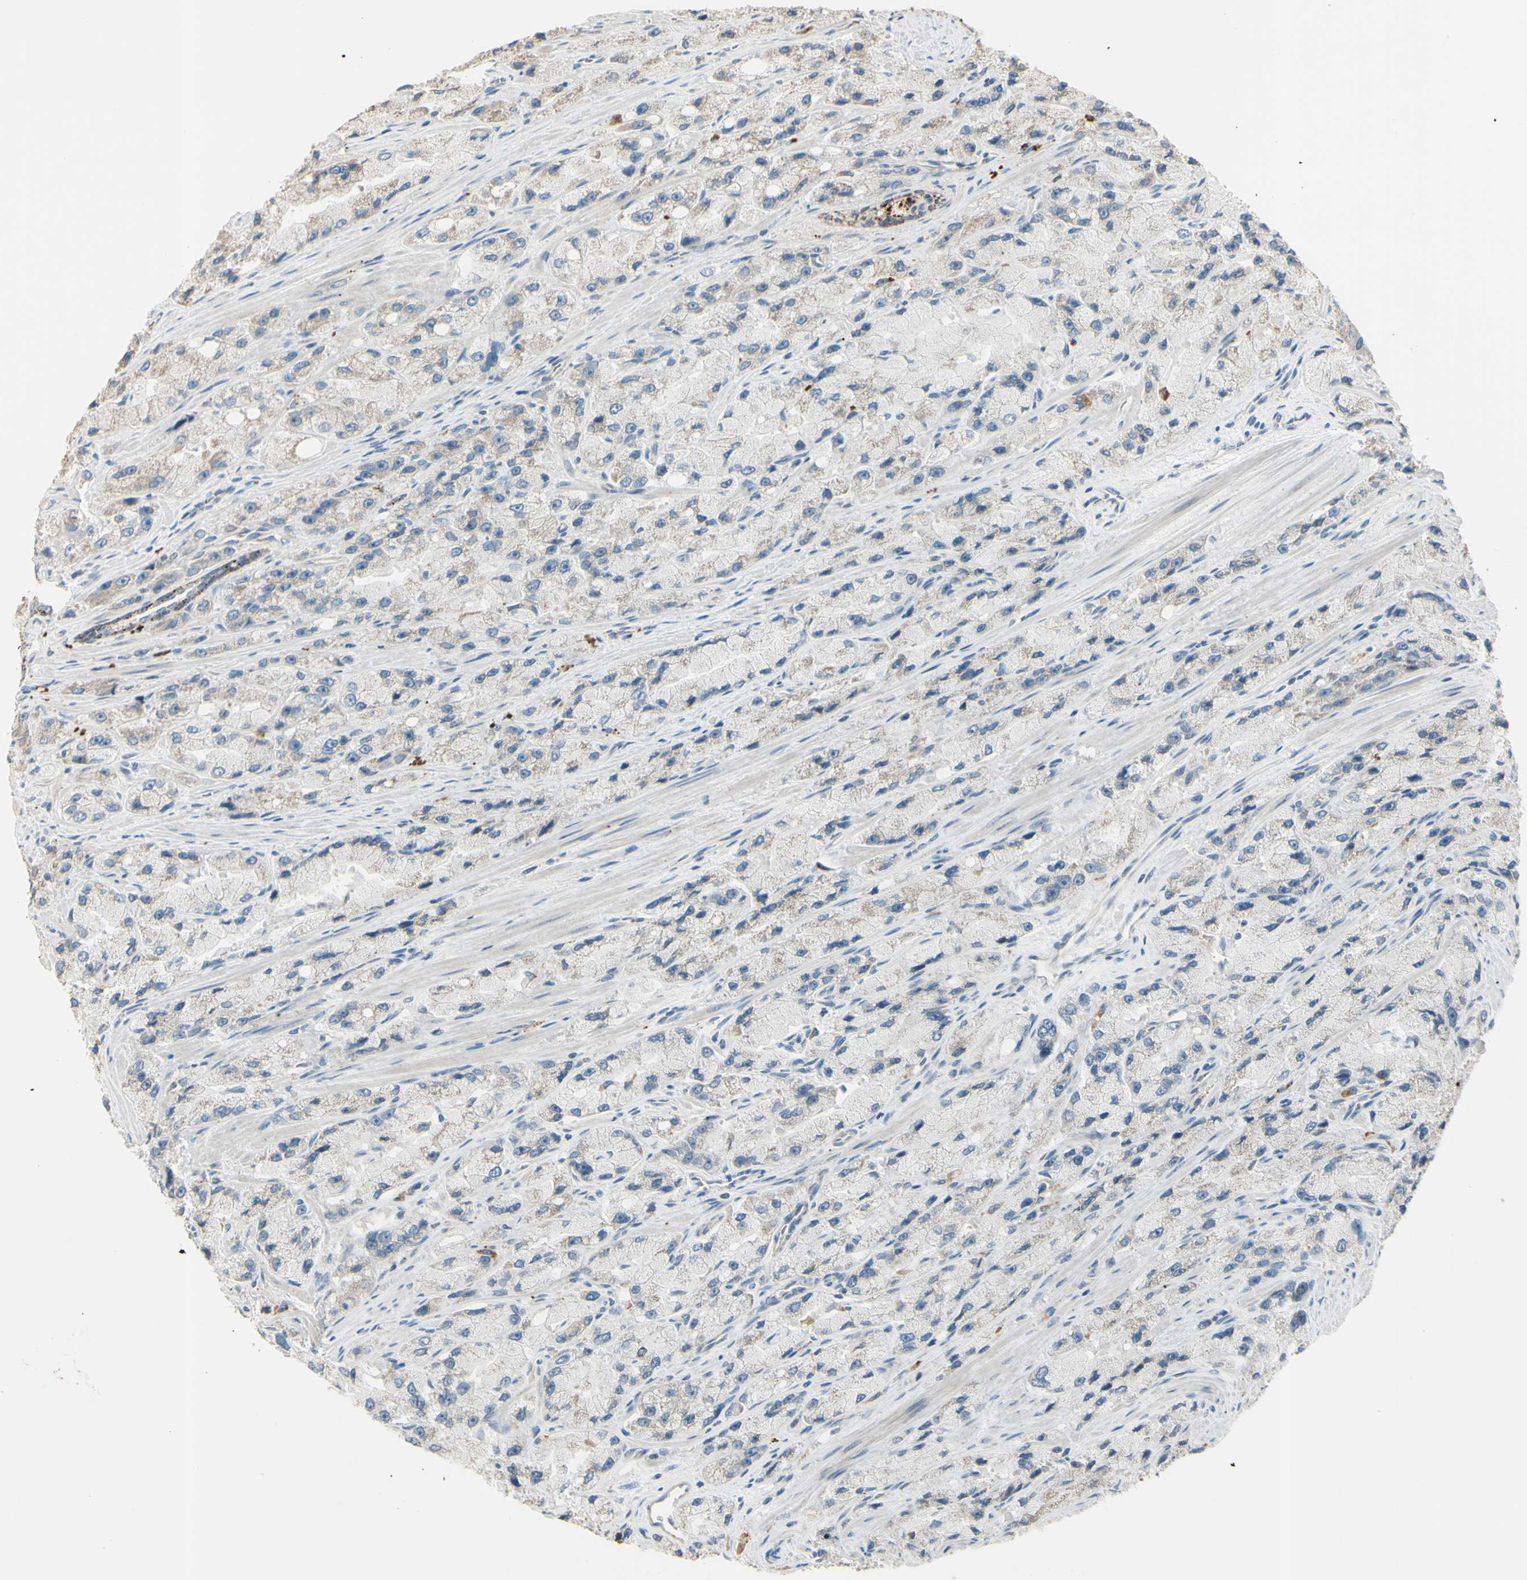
{"staining": {"intensity": "weak", "quantity": ">75%", "location": "cytoplasmic/membranous"}, "tissue": "prostate cancer", "cell_type": "Tumor cells", "image_type": "cancer", "snomed": [{"axis": "morphology", "description": "Adenocarcinoma, High grade"}, {"axis": "topography", "description": "Prostate"}], "caption": "An immunohistochemistry (IHC) histopathology image of neoplastic tissue is shown. Protein staining in brown shows weak cytoplasmic/membranous positivity in prostate cancer within tumor cells. (DAB = brown stain, brightfield microscopy at high magnification).", "gene": "ANGPTL1", "patient": {"sex": "male", "age": 58}}